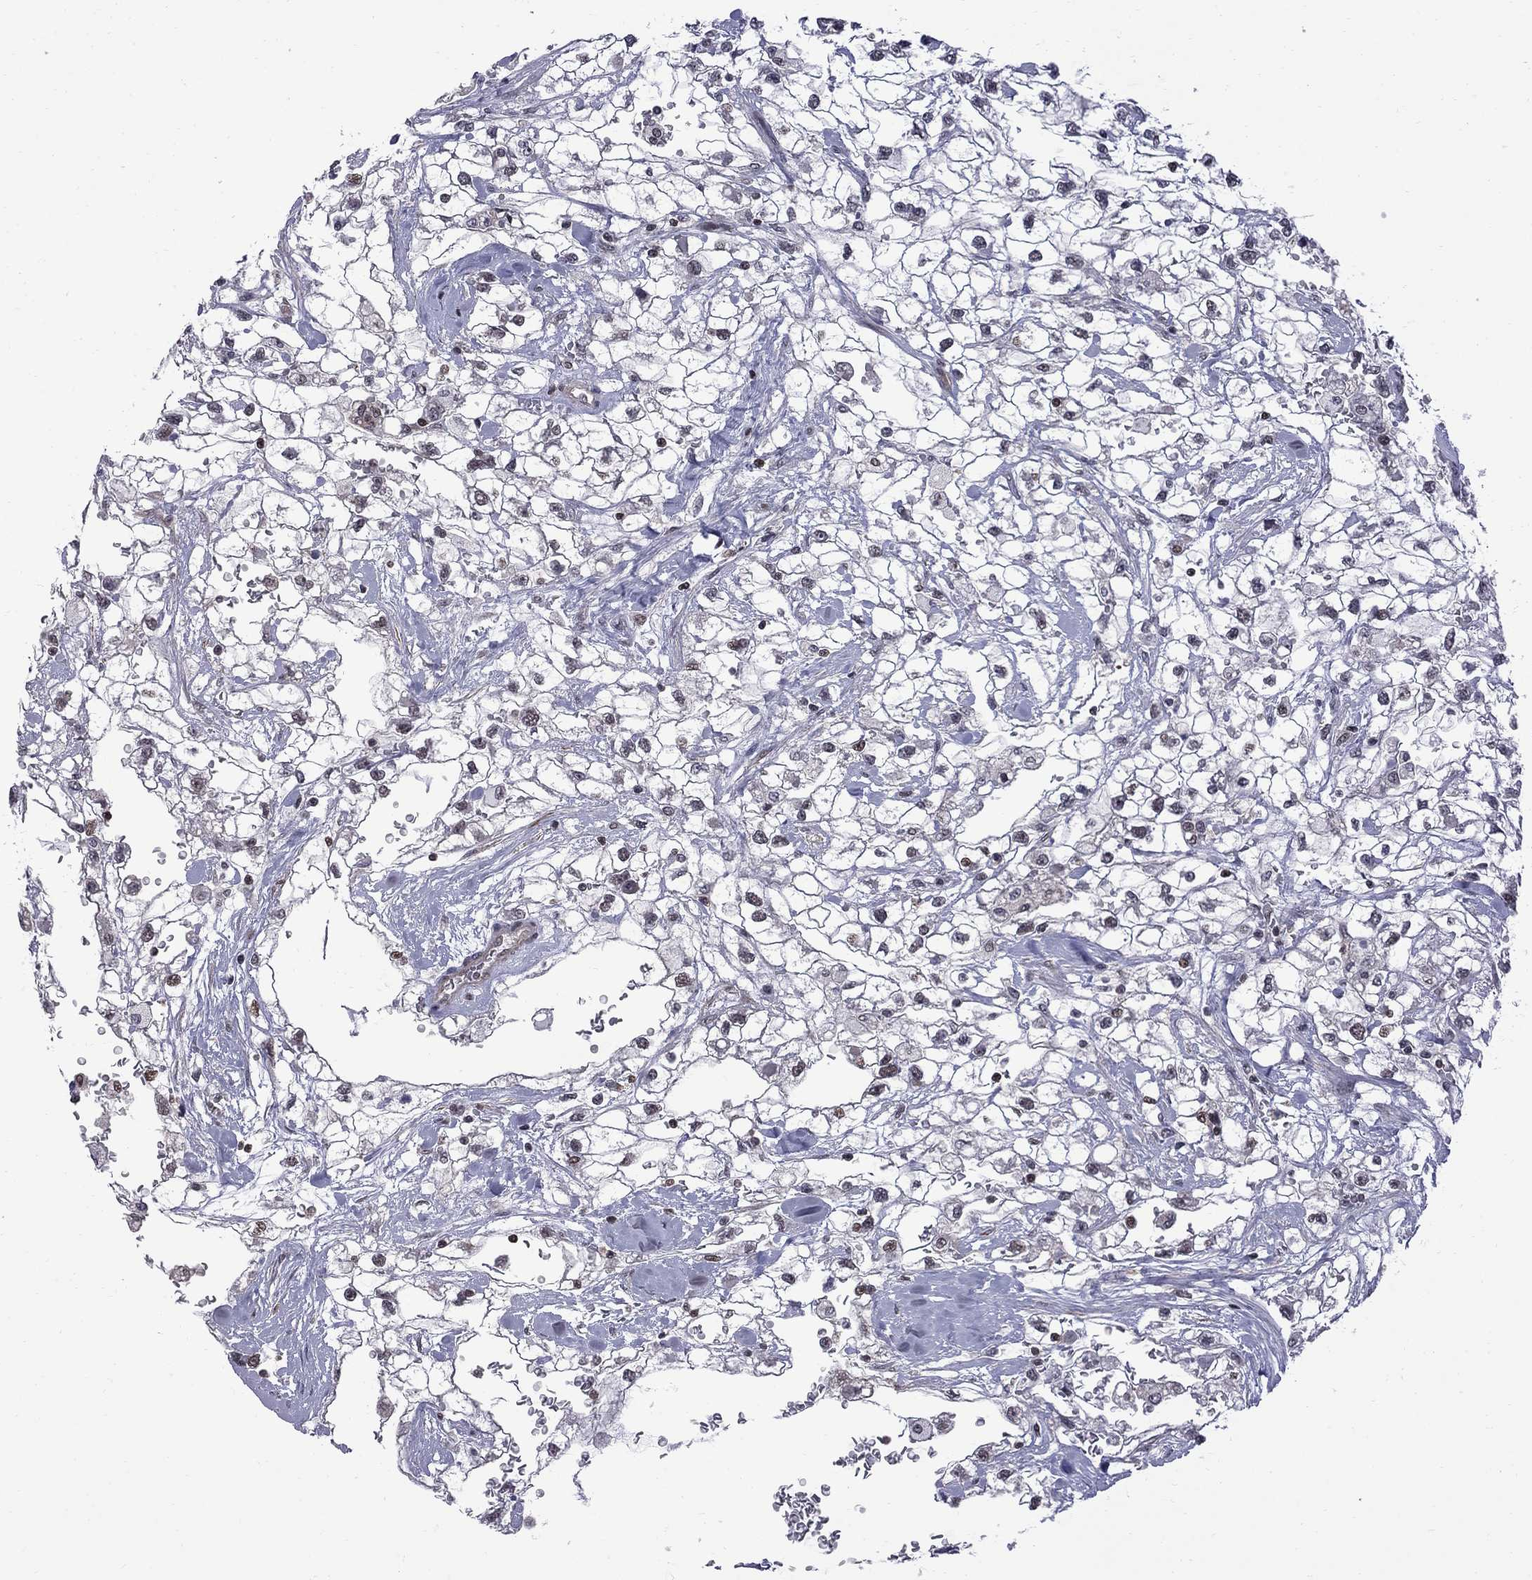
{"staining": {"intensity": "moderate", "quantity": "<25%", "location": "nuclear"}, "tissue": "renal cancer", "cell_type": "Tumor cells", "image_type": "cancer", "snomed": [{"axis": "morphology", "description": "Adenocarcinoma, NOS"}, {"axis": "topography", "description": "Kidney"}], "caption": "Immunohistochemistry micrograph of neoplastic tissue: renal cancer stained using IHC demonstrates low levels of moderate protein expression localized specifically in the nuclear of tumor cells, appearing as a nuclear brown color.", "gene": "BRF1", "patient": {"sex": "male", "age": 59}}